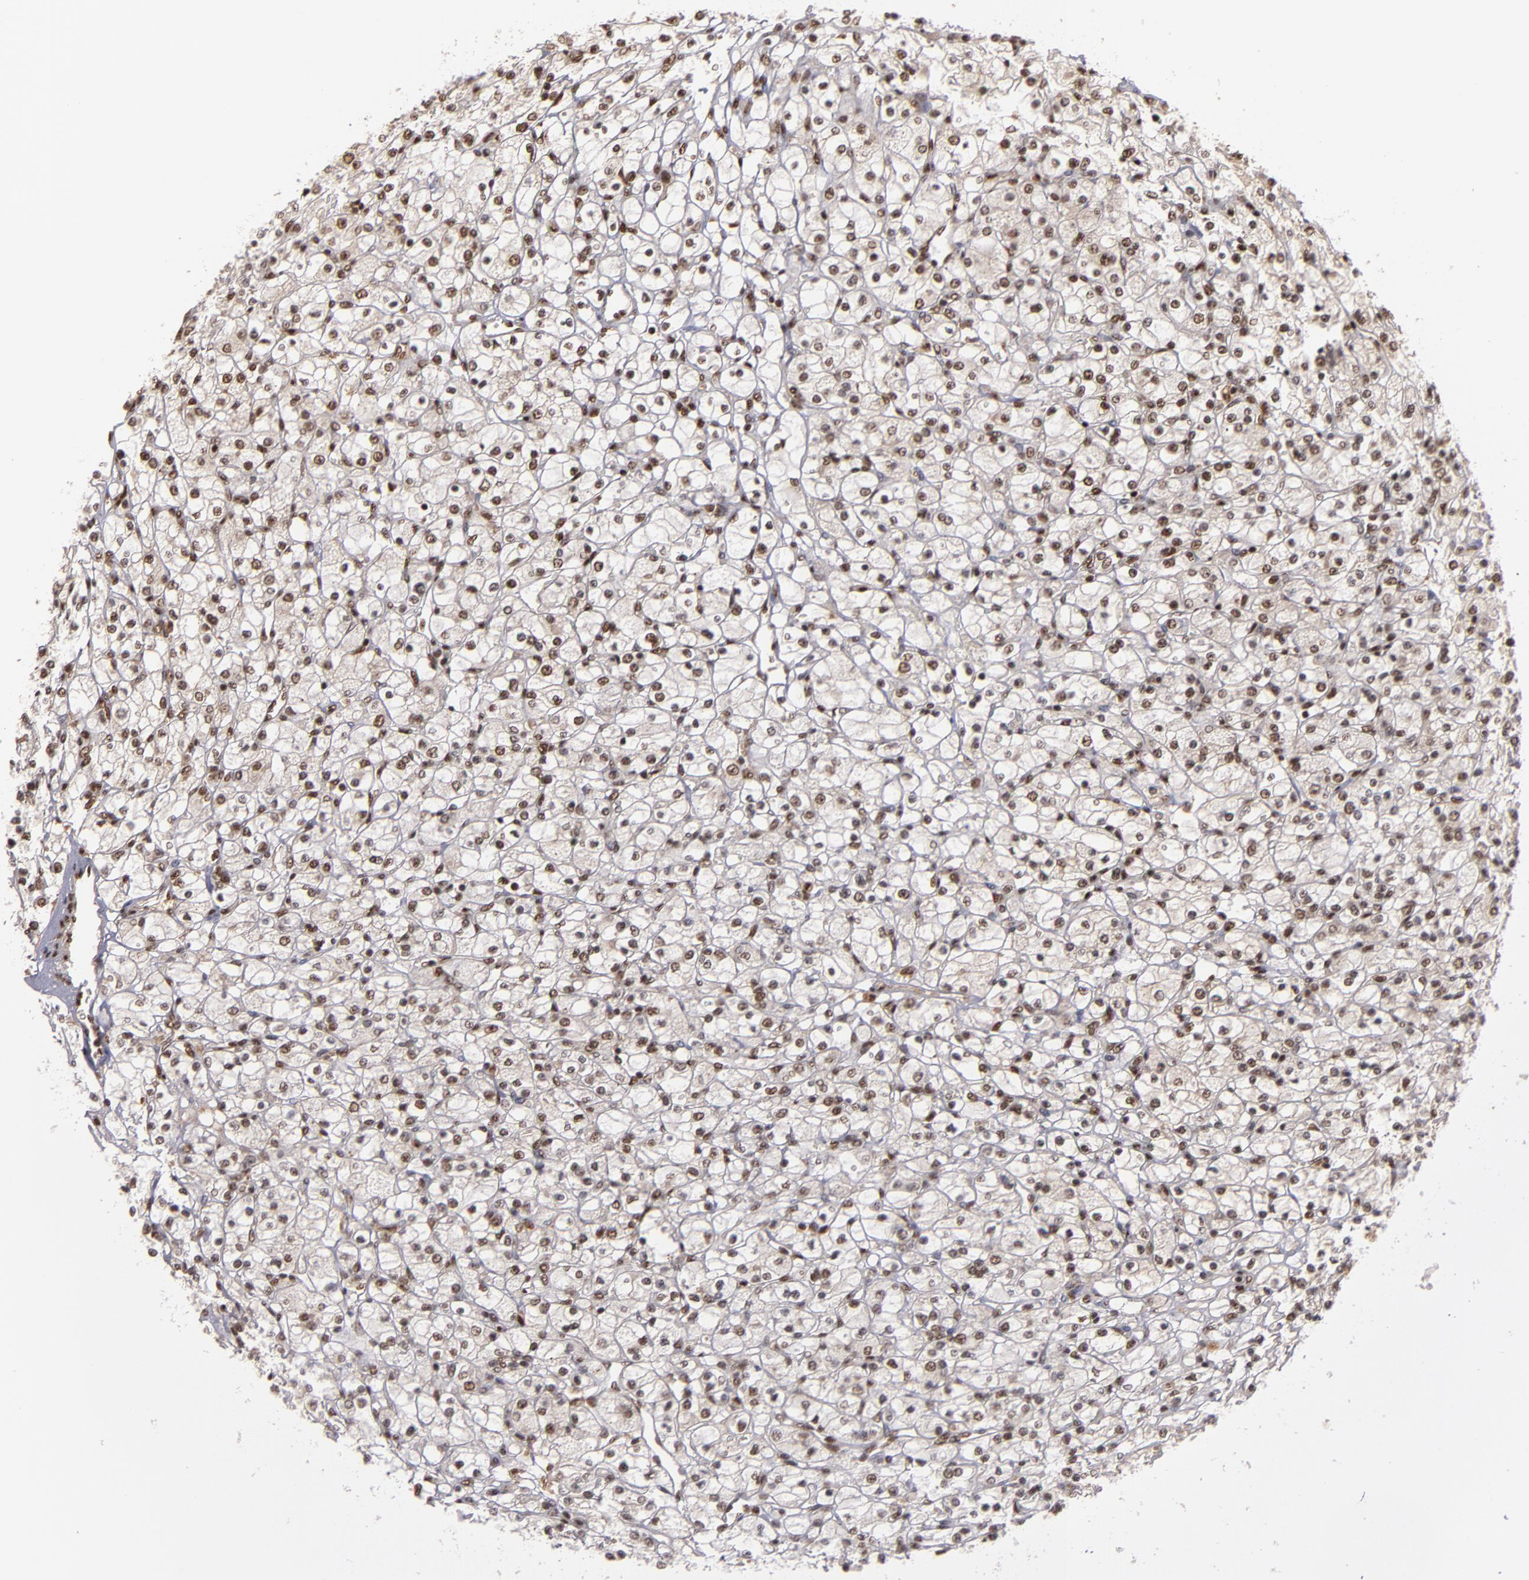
{"staining": {"intensity": "moderate", "quantity": "25%-75%", "location": "nuclear"}, "tissue": "renal cancer", "cell_type": "Tumor cells", "image_type": "cancer", "snomed": [{"axis": "morphology", "description": "Adenocarcinoma, NOS"}, {"axis": "topography", "description": "Kidney"}], "caption": "DAB (3,3'-diaminobenzidine) immunohistochemical staining of adenocarcinoma (renal) exhibits moderate nuclear protein staining in about 25%-75% of tumor cells.", "gene": "ZNF234", "patient": {"sex": "female", "age": 83}}